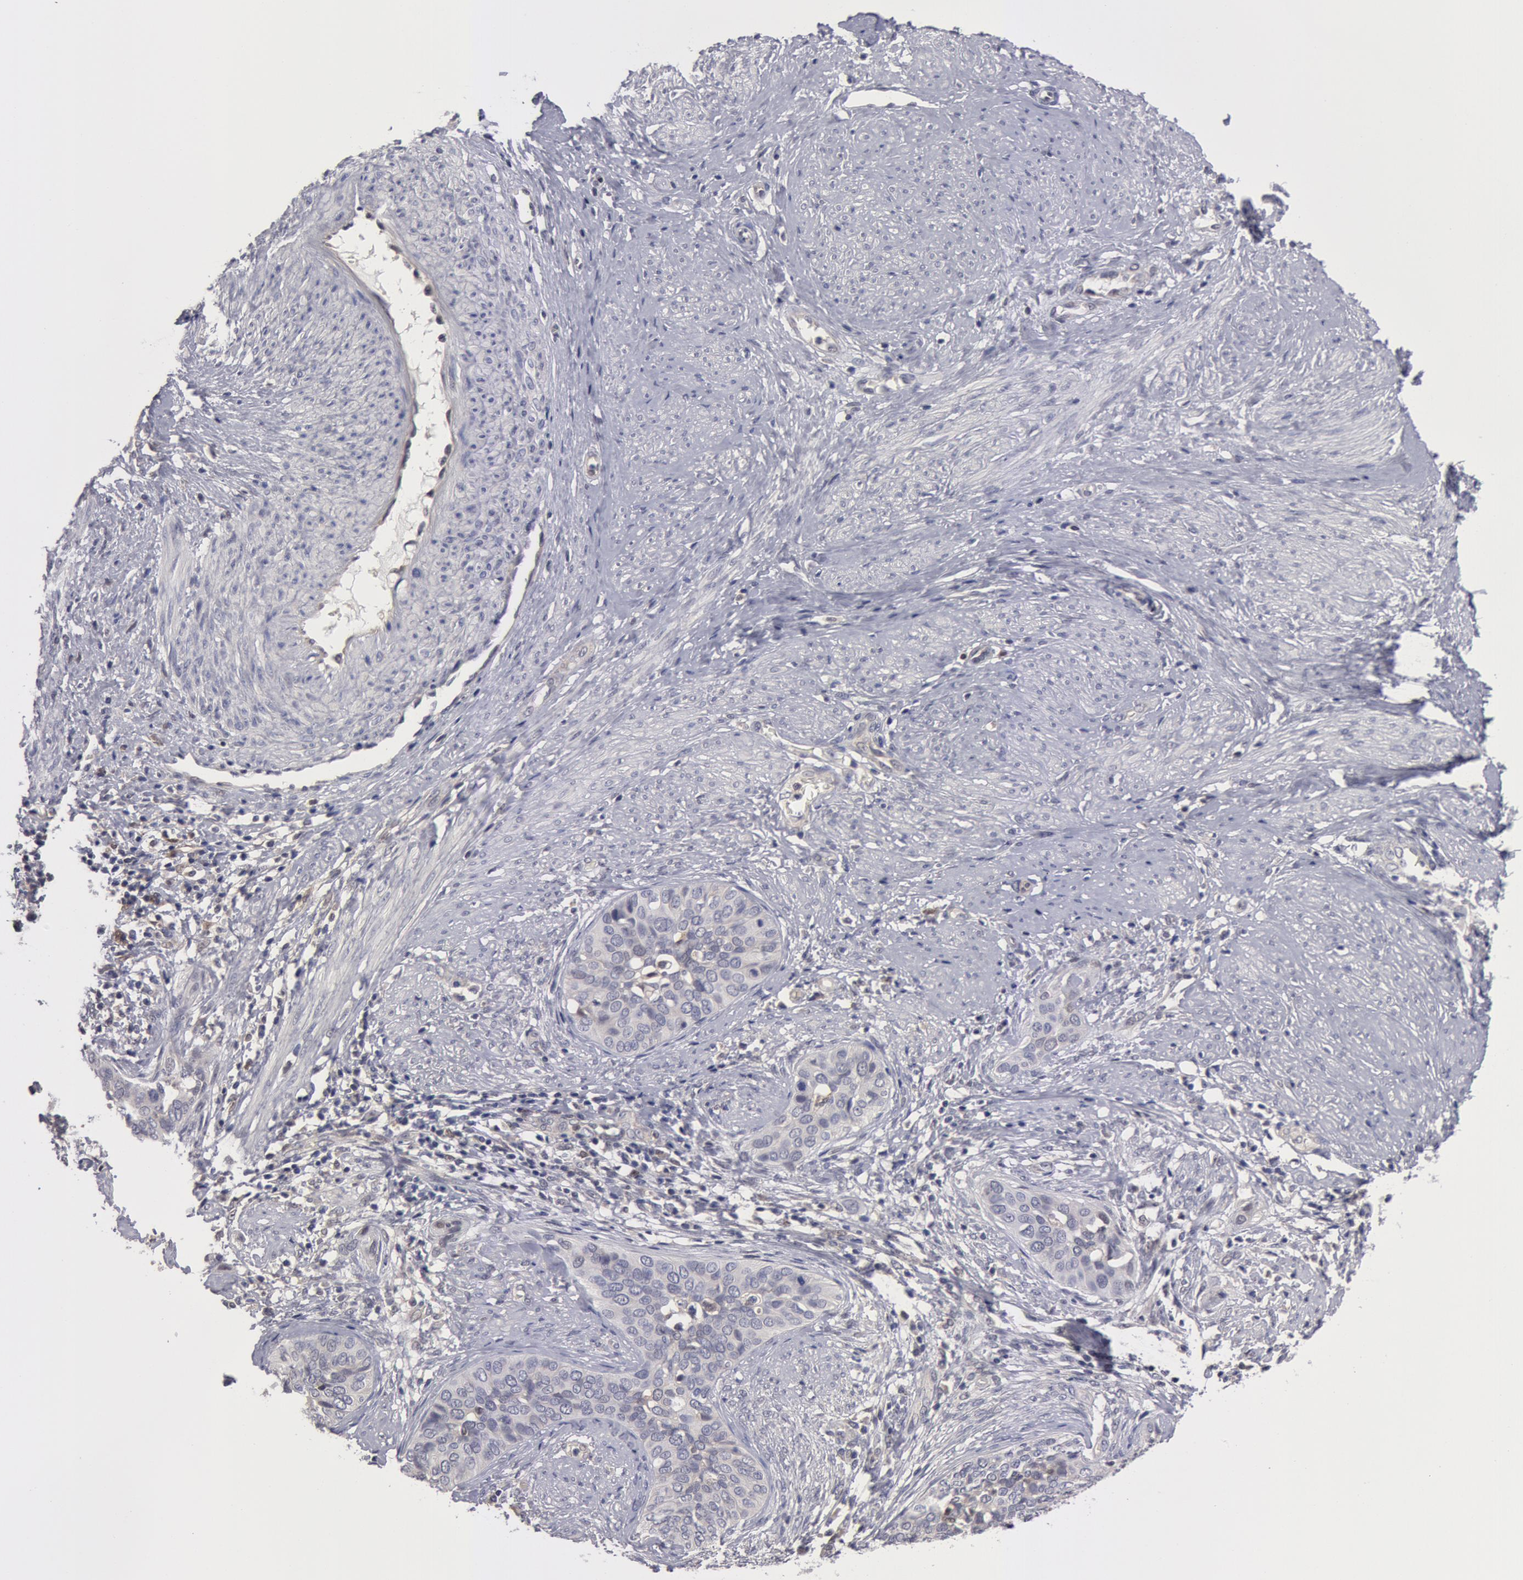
{"staining": {"intensity": "negative", "quantity": "none", "location": "none"}, "tissue": "cervical cancer", "cell_type": "Tumor cells", "image_type": "cancer", "snomed": [{"axis": "morphology", "description": "Squamous cell carcinoma, NOS"}, {"axis": "topography", "description": "Cervix"}], "caption": "This histopathology image is of cervical squamous cell carcinoma stained with immunohistochemistry (IHC) to label a protein in brown with the nuclei are counter-stained blue. There is no staining in tumor cells.", "gene": "TXNRD1", "patient": {"sex": "female", "age": 31}}